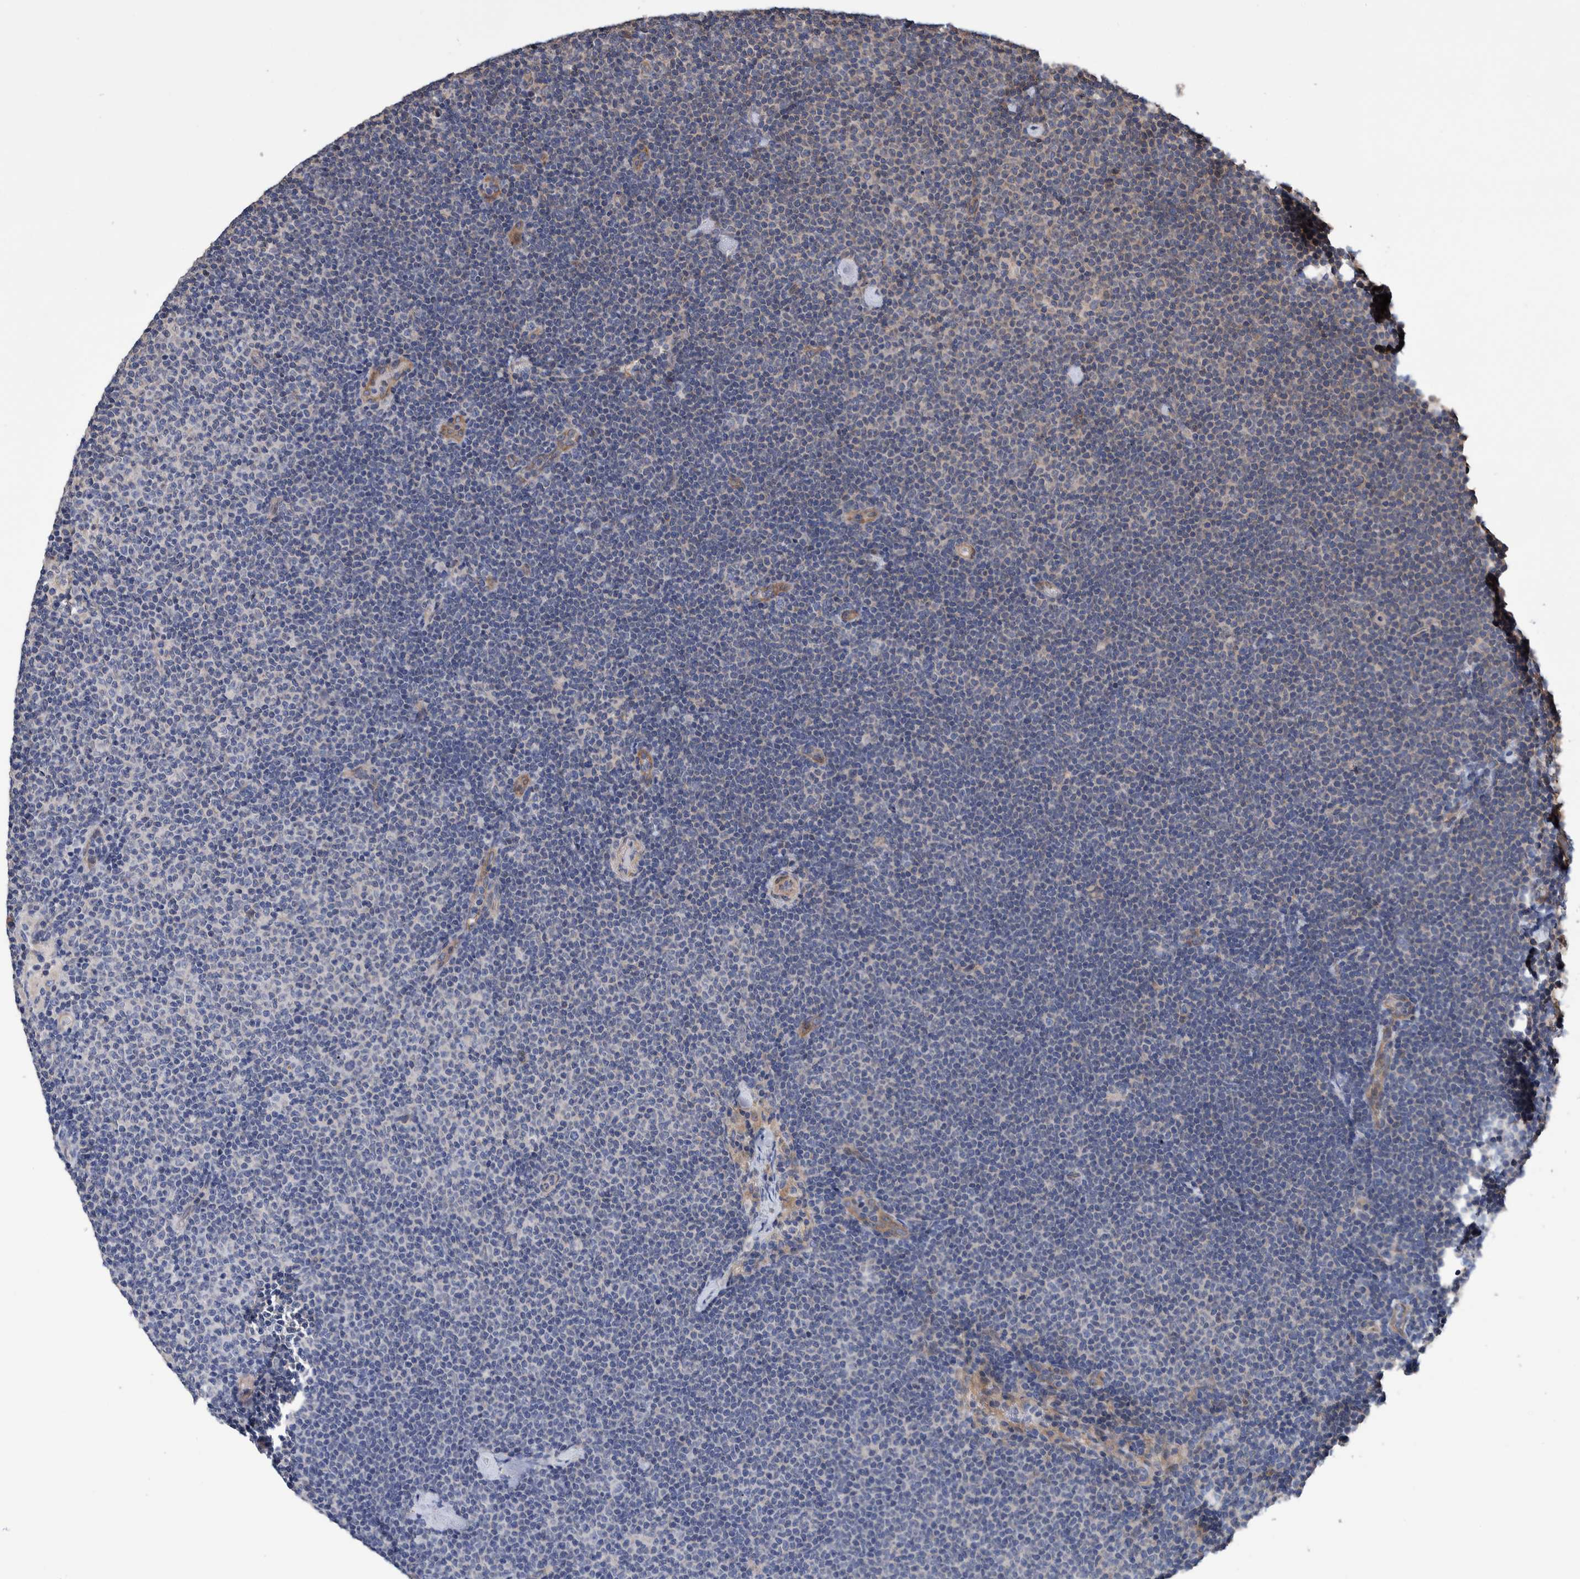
{"staining": {"intensity": "negative", "quantity": "none", "location": "none"}, "tissue": "lymphoma", "cell_type": "Tumor cells", "image_type": "cancer", "snomed": [{"axis": "morphology", "description": "Malignant lymphoma, non-Hodgkin's type, Low grade"}, {"axis": "topography", "description": "Lymph node"}], "caption": "Tumor cells show no significant staining in lymphoma.", "gene": "SLC45A4", "patient": {"sex": "female", "age": 53}}